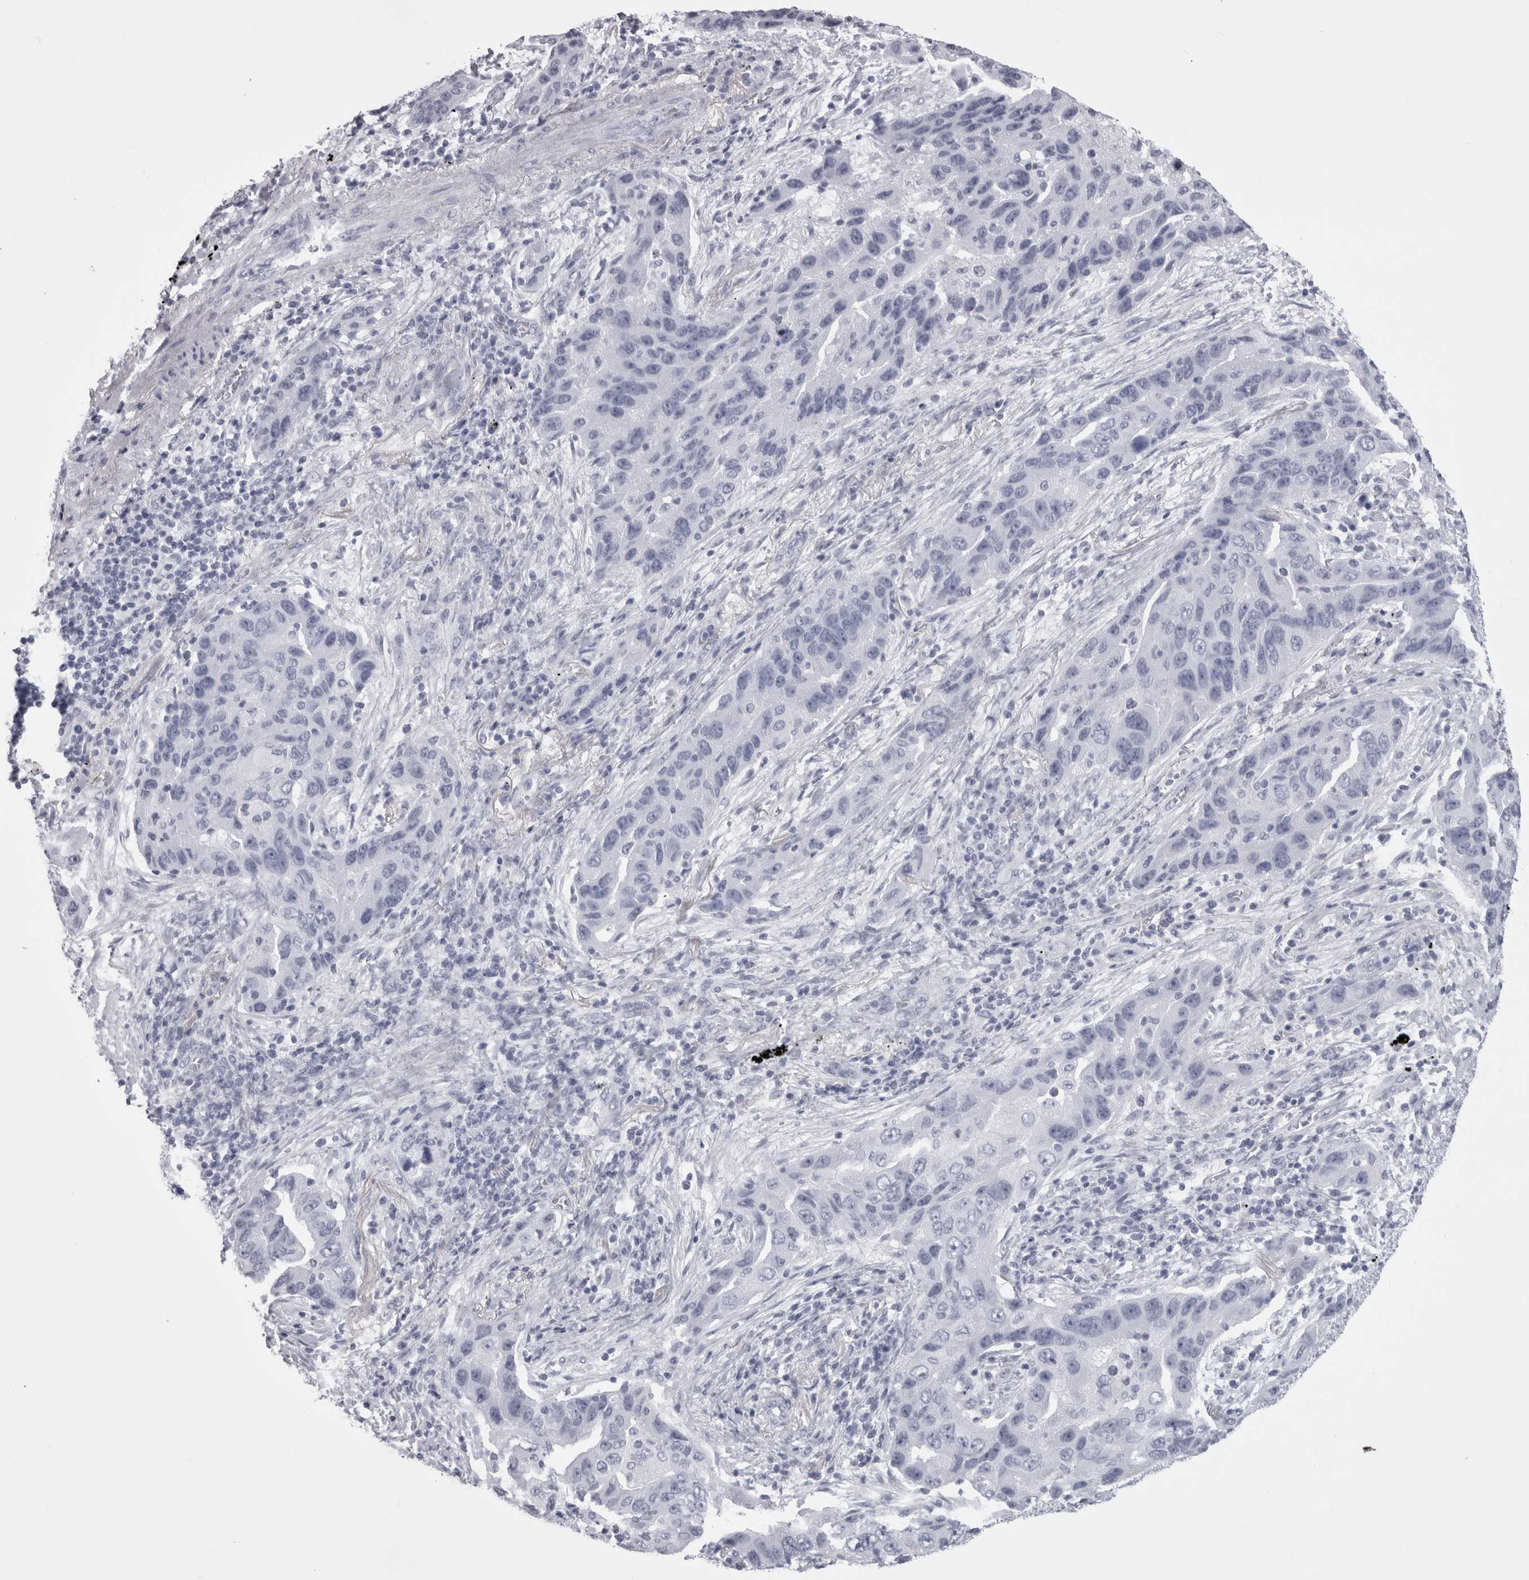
{"staining": {"intensity": "negative", "quantity": "none", "location": "none"}, "tissue": "lung cancer", "cell_type": "Tumor cells", "image_type": "cancer", "snomed": [{"axis": "morphology", "description": "Adenocarcinoma, NOS"}, {"axis": "topography", "description": "Lung"}], "caption": "Immunohistochemistry micrograph of human lung cancer stained for a protein (brown), which exhibits no positivity in tumor cells.", "gene": "SKAP1", "patient": {"sex": "female", "age": 65}}